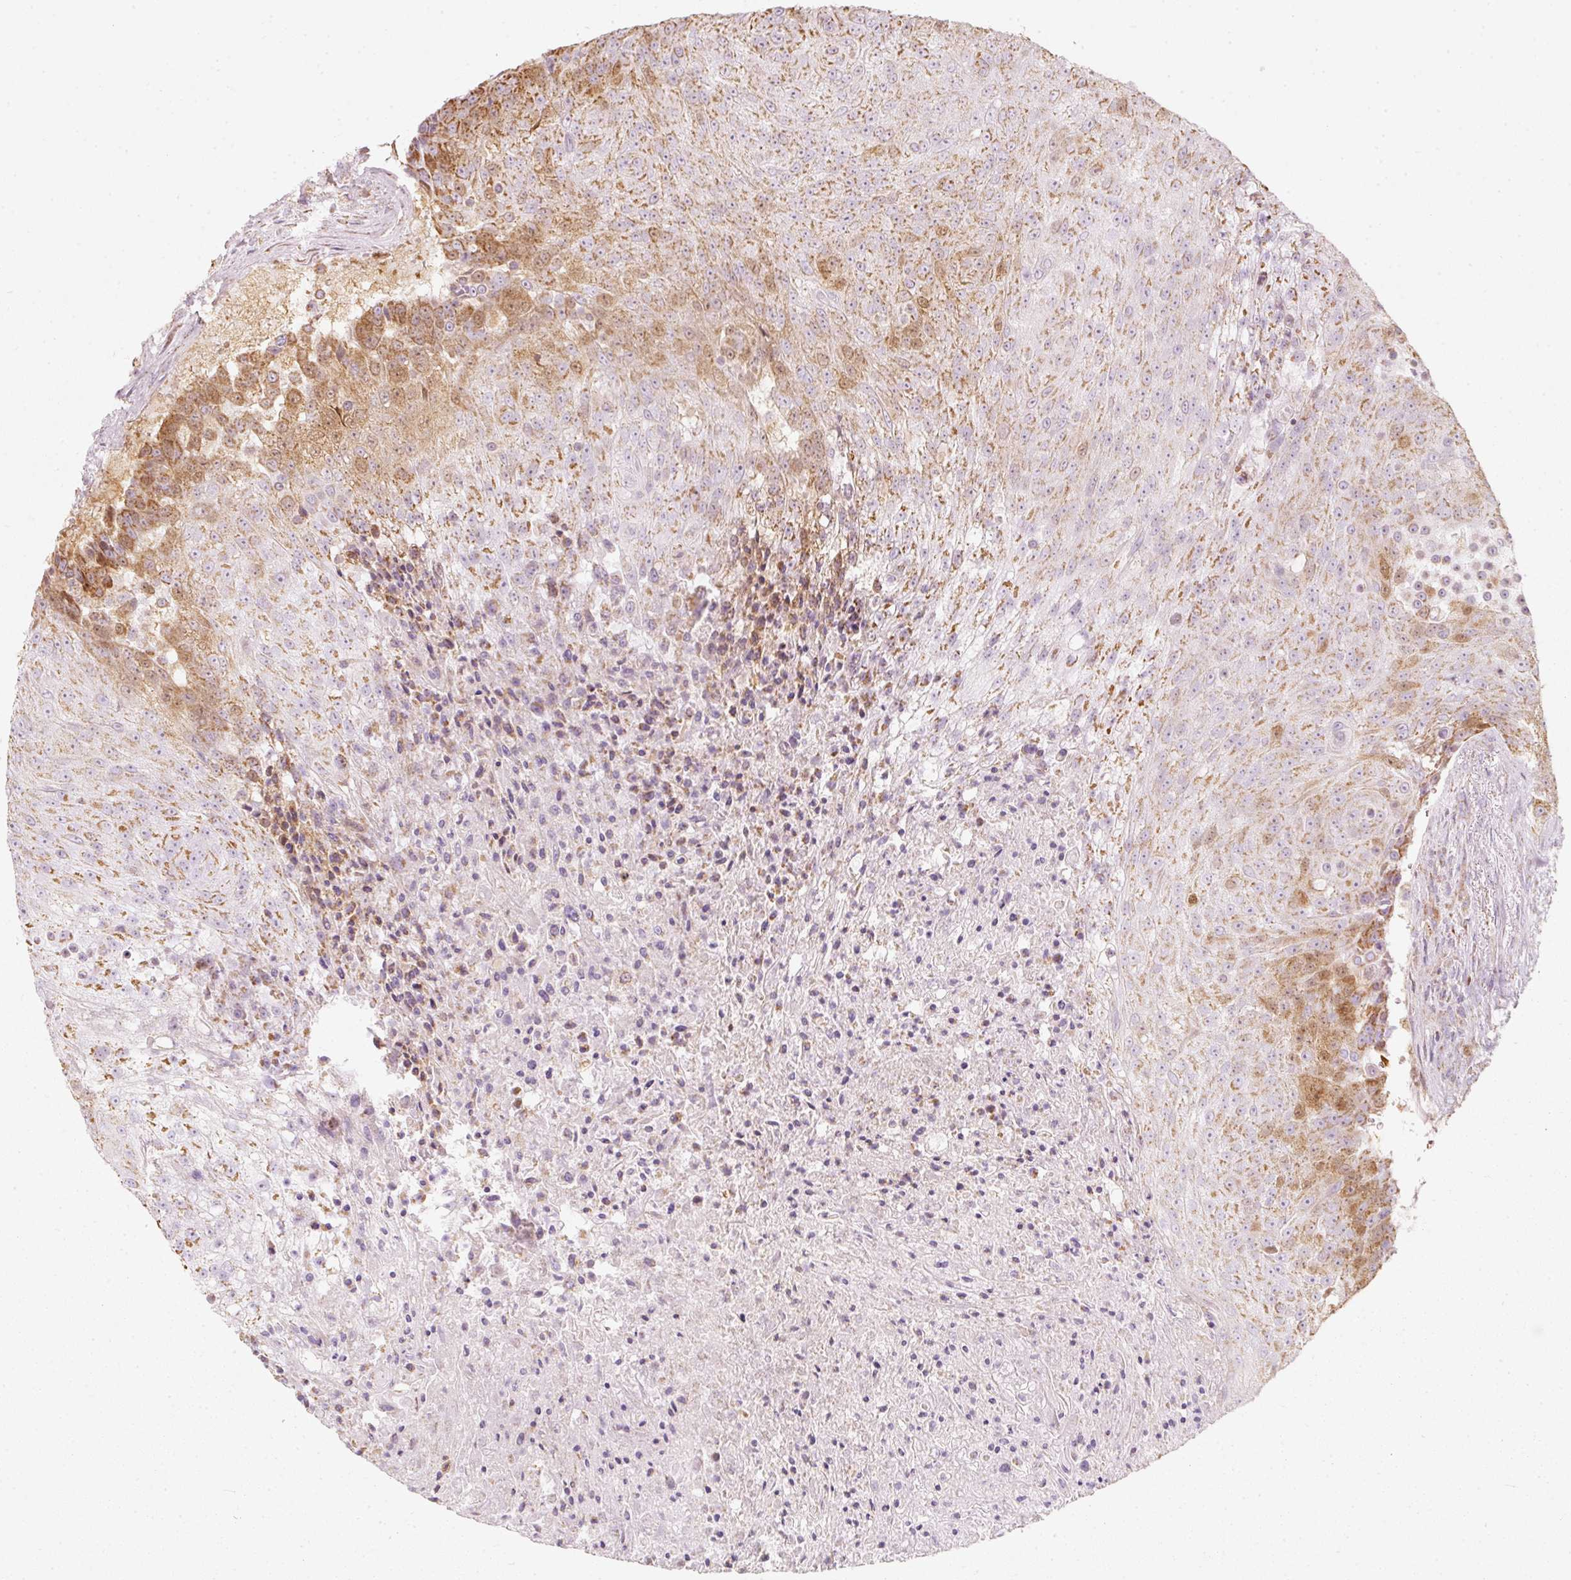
{"staining": {"intensity": "moderate", "quantity": "25%-75%", "location": "cytoplasmic/membranous,nuclear"}, "tissue": "urothelial cancer", "cell_type": "Tumor cells", "image_type": "cancer", "snomed": [{"axis": "morphology", "description": "Urothelial carcinoma, High grade"}, {"axis": "topography", "description": "Urinary bladder"}], "caption": "Urothelial carcinoma (high-grade) stained with a brown dye displays moderate cytoplasmic/membranous and nuclear positive positivity in approximately 25%-75% of tumor cells.", "gene": "DUT", "patient": {"sex": "female", "age": 63}}